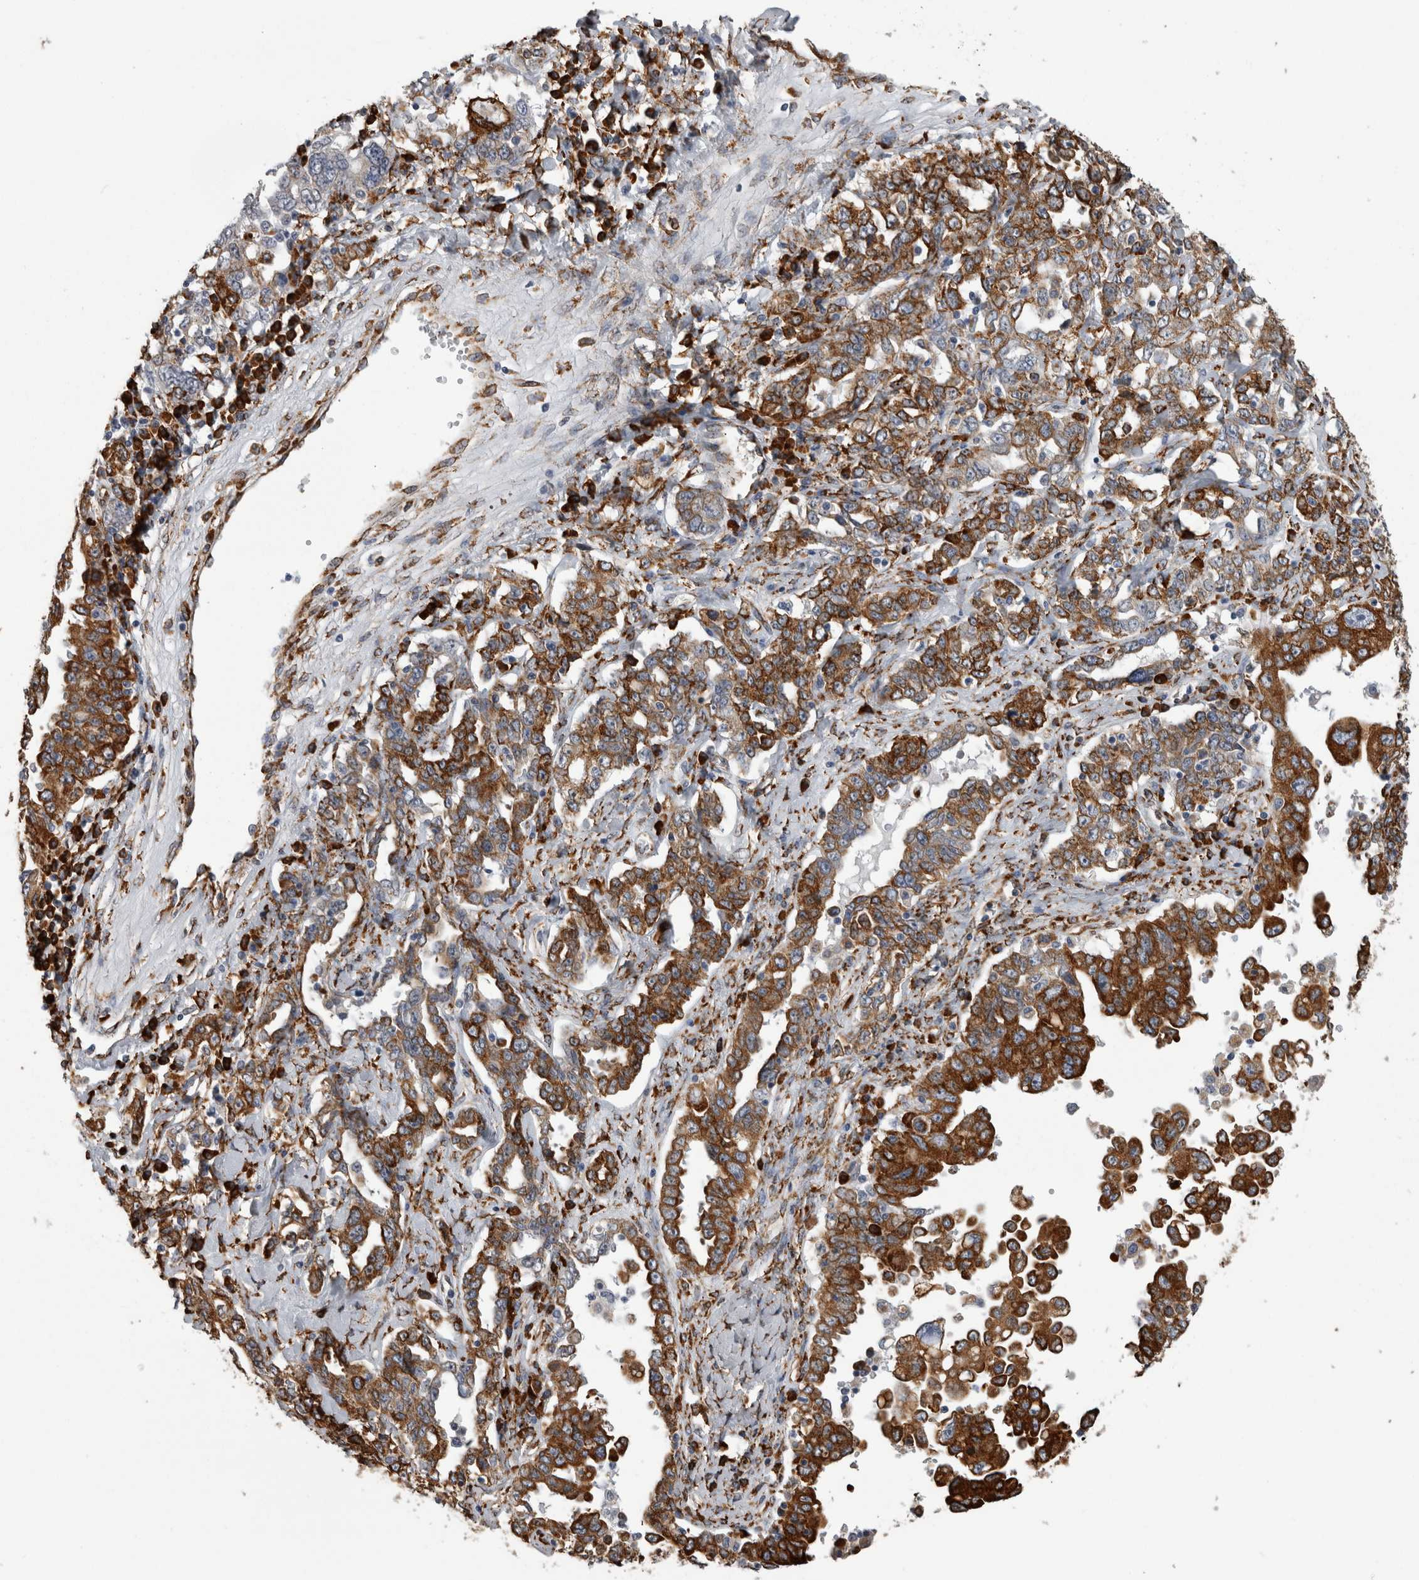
{"staining": {"intensity": "strong", "quantity": ">75%", "location": "cytoplasmic/membranous"}, "tissue": "ovarian cancer", "cell_type": "Tumor cells", "image_type": "cancer", "snomed": [{"axis": "morphology", "description": "Carcinoma, endometroid"}, {"axis": "topography", "description": "Ovary"}], "caption": "This is a histology image of IHC staining of ovarian cancer, which shows strong expression in the cytoplasmic/membranous of tumor cells.", "gene": "FHIP2B", "patient": {"sex": "female", "age": 62}}